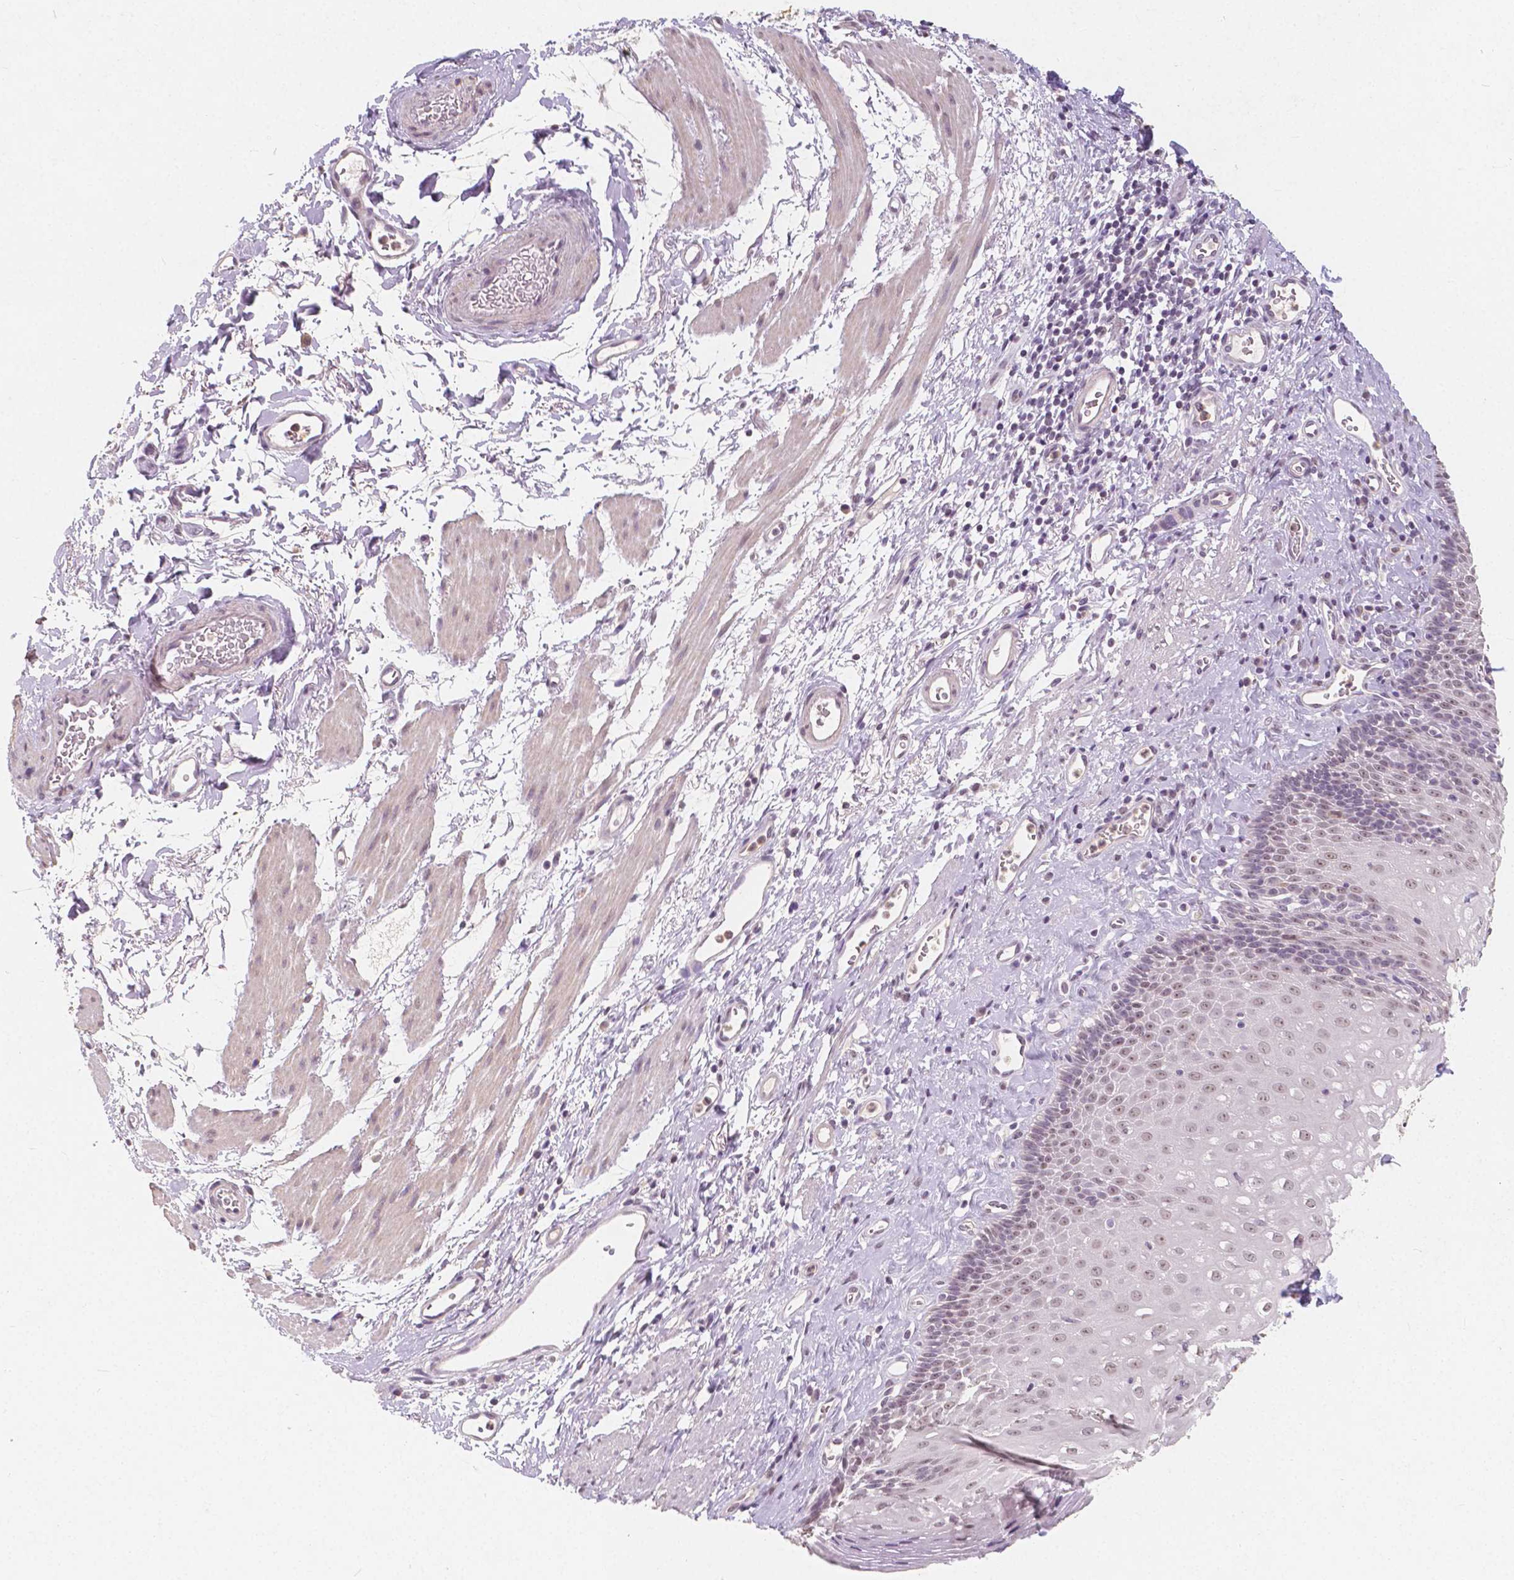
{"staining": {"intensity": "weak", "quantity": "25%-75%", "location": "nuclear"}, "tissue": "esophagus", "cell_type": "Squamous epithelial cells", "image_type": "normal", "snomed": [{"axis": "morphology", "description": "Normal tissue, NOS"}, {"axis": "topography", "description": "Esophagus"}], "caption": "Protein staining demonstrates weak nuclear positivity in approximately 25%-75% of squamous epithelial cells in normal esophagus. The protein is shown in brown color, while the nuclei are stained blue.", "gene": "NOLC1", "patient": {"sex": "female", "age": 68}}